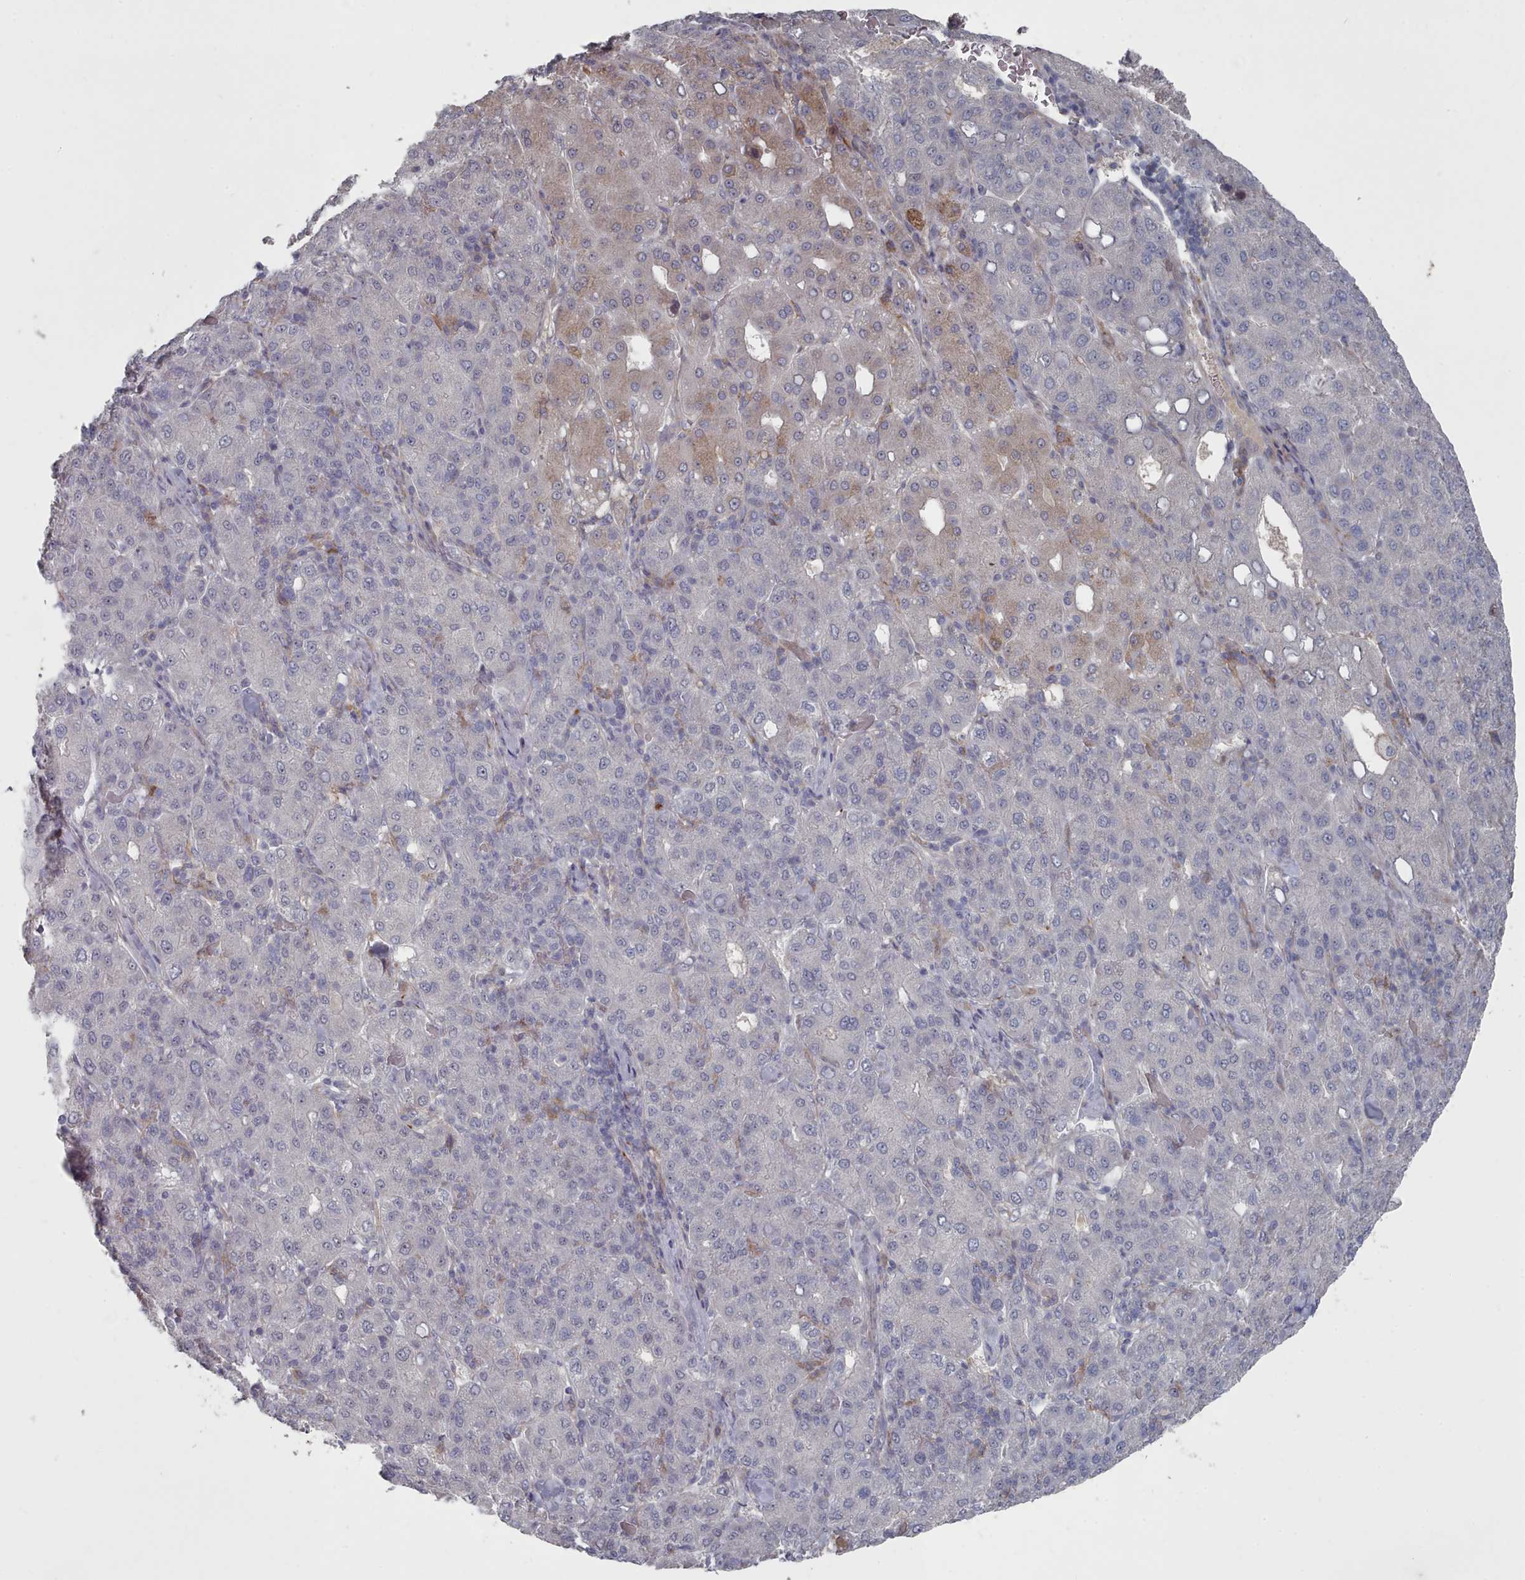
{"staining": {"intensity": "weak", "quantity": "<25%", "location": "cytoplasmic/membranous"}, "tissue": "liver cancer", "cell_type": "Tumor cells", "image_type": "cancer", "snomed": [{"axis": "morphology", "description": "Carcinoma, Hepatocellular, NOS"}, {"axis": "topography", "description": "Liver"}], "caption": "There is no significant expression in tumor cells of liver cancer.", "gene": "COL8A2", "patient": {"sex": "male", "age": 65}}